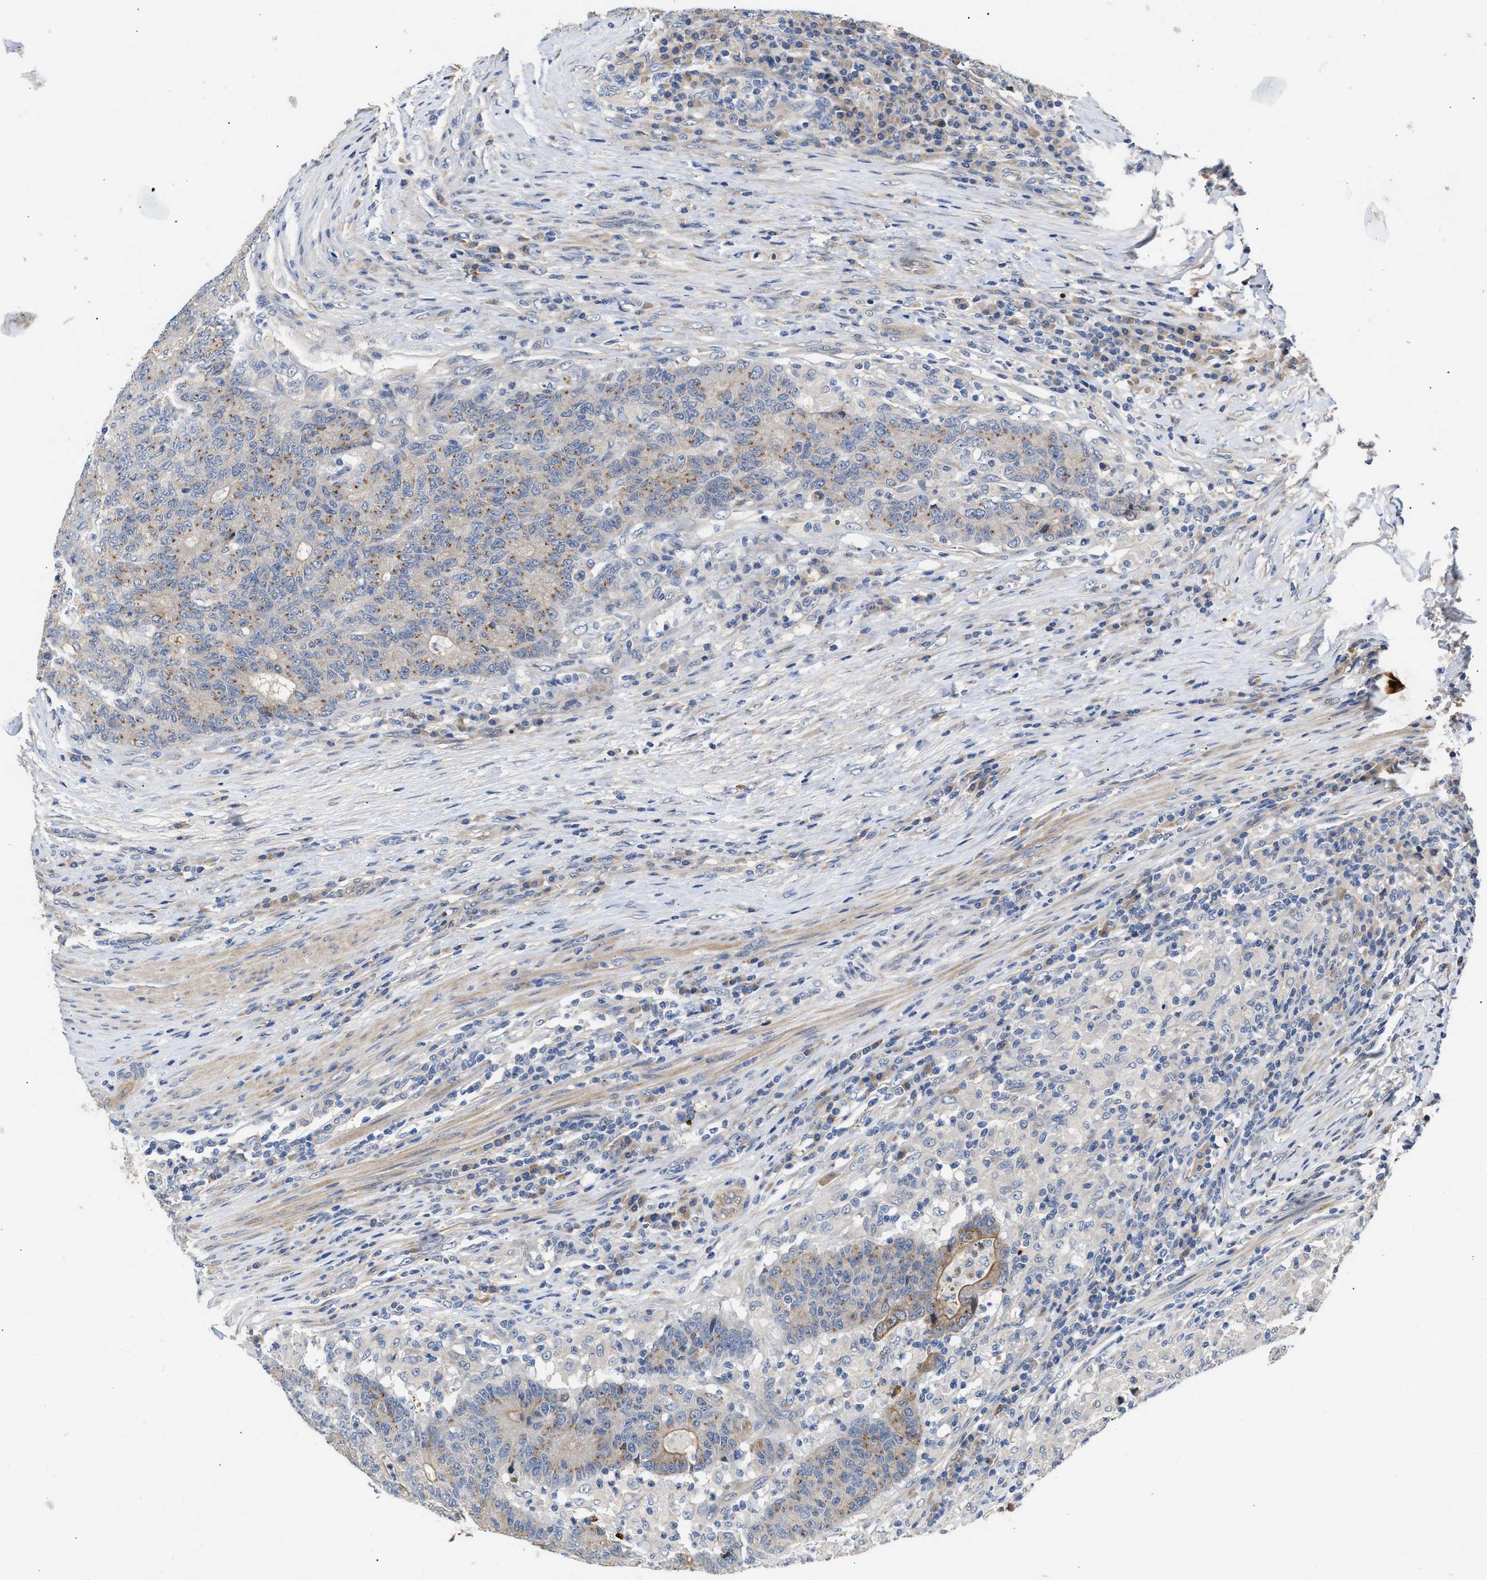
{"staining": {"intensity": "moderate", "quantity": "<25%", "location": "cytoplasmic/membranous"}, "tissue": "colorectal cancer", "cell_type": "Tumor cells", "image_type": "cancer", "snomed": [{"axis": "morphology", "description": "Normal tissue, NOS"}, {"axis": "morphology", "description": "Adenocarcinoma, NOS"}, {"axis": "topography", "description": "Colon"}], "caption": "IHC image of neoplastic tissue: colorectal cancer (adenocarcinoma) stained using IHC exhibits low levels of moderate protein expression localized specifically in the cytoplasmic/membranous of tumor cells, appearing as a cytoplasmic/membranous brown color.", "gene": "CCDC146", "patient": {"sex": "female", "age": 75}}